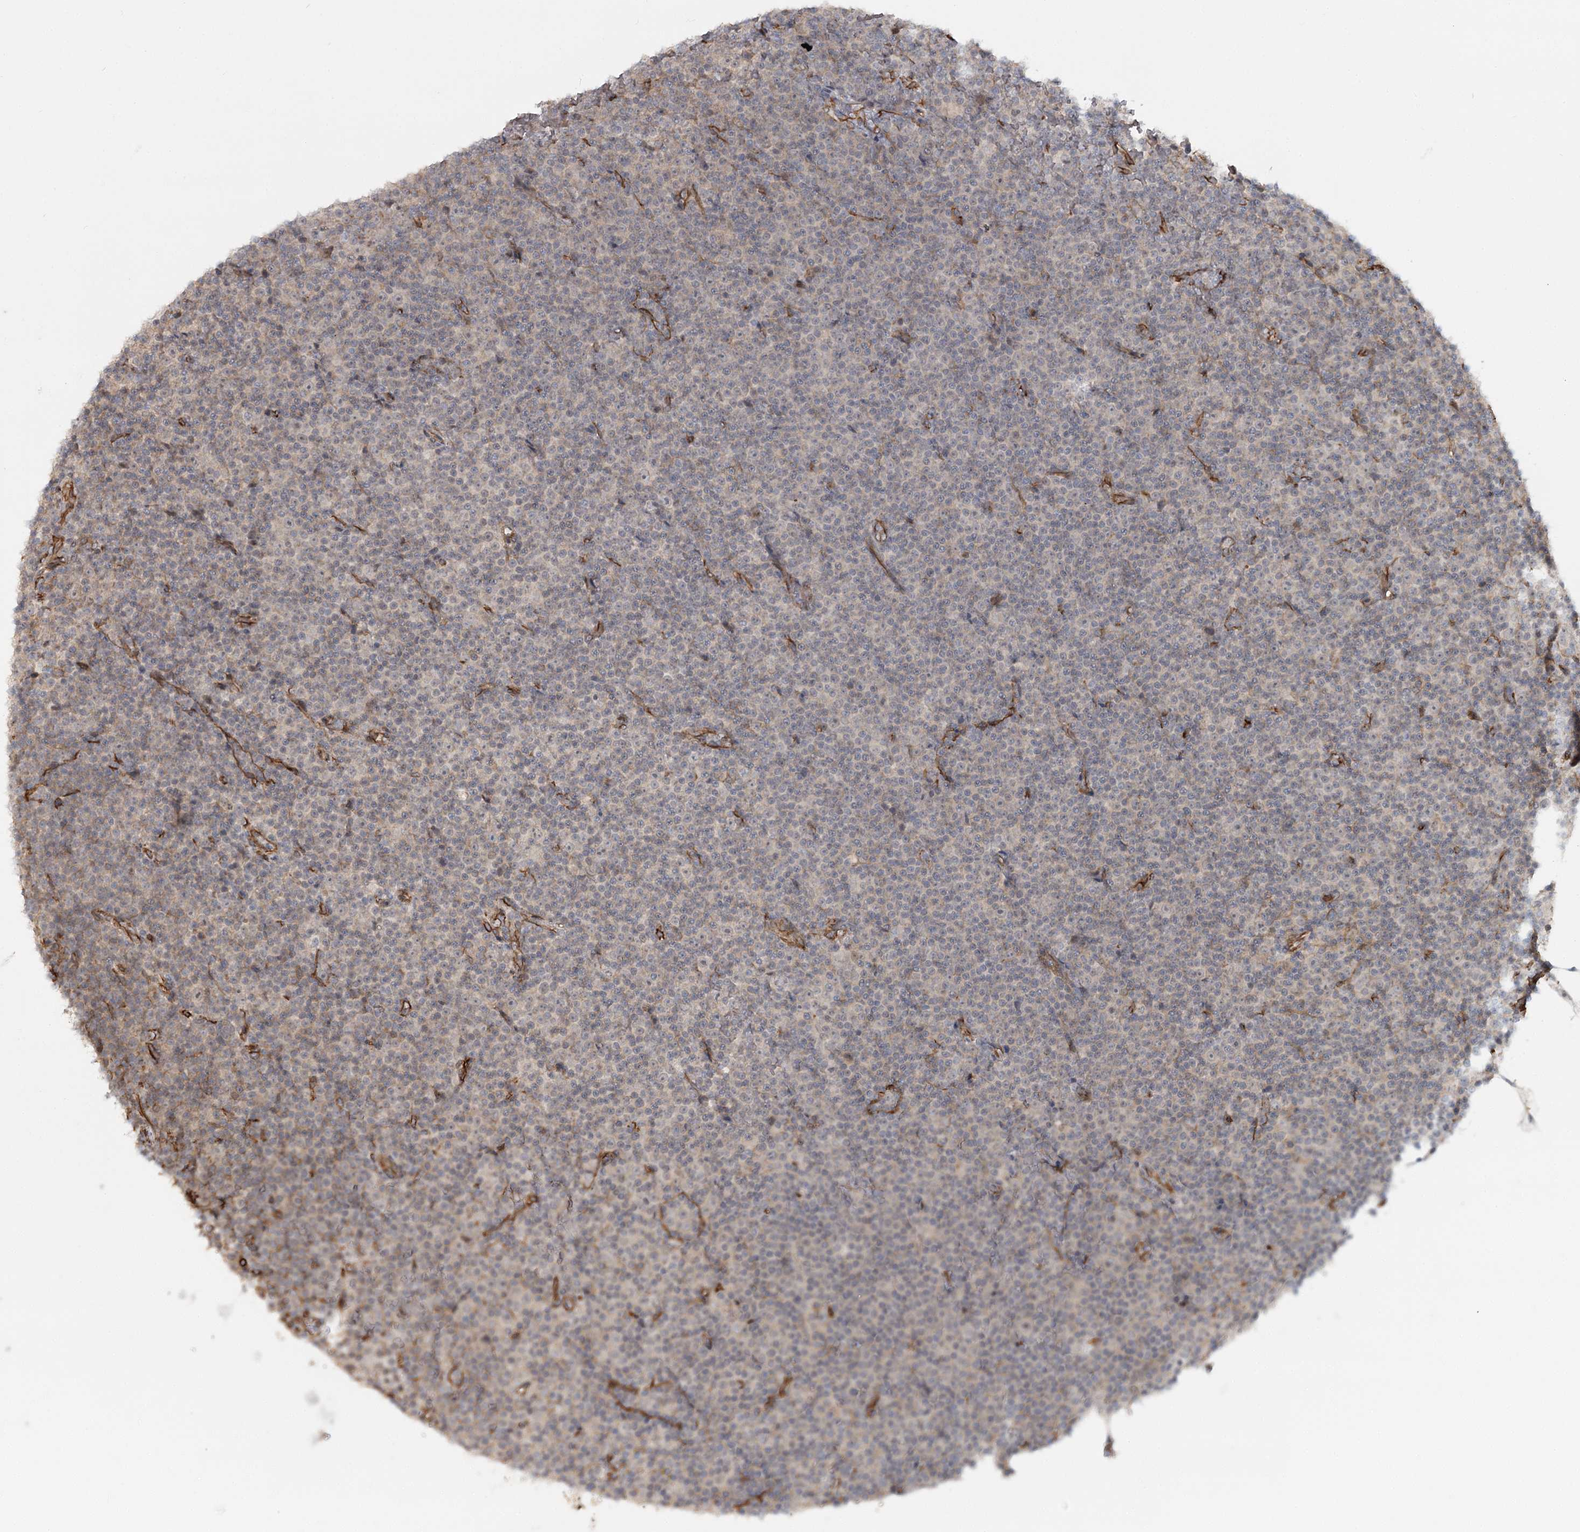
{"staining": {"intensity": "negative", "quantity": "none", "location": "none"}, "tissue": "lymphoma", "cell_type": "Tumor cells", "image_type": "cancer", "snomed": [{"axis": "morphology", "description": "Malignant lymphoma, non-Hodgkin's type, Low grade"}, {"axis": "topography", "description": "Lymph node"}], "caption": "The image demonstrates no staining of tumor cells in lymphoma.", "gene": "RPP14", "patient": {"sex": "female", "age": 67}}